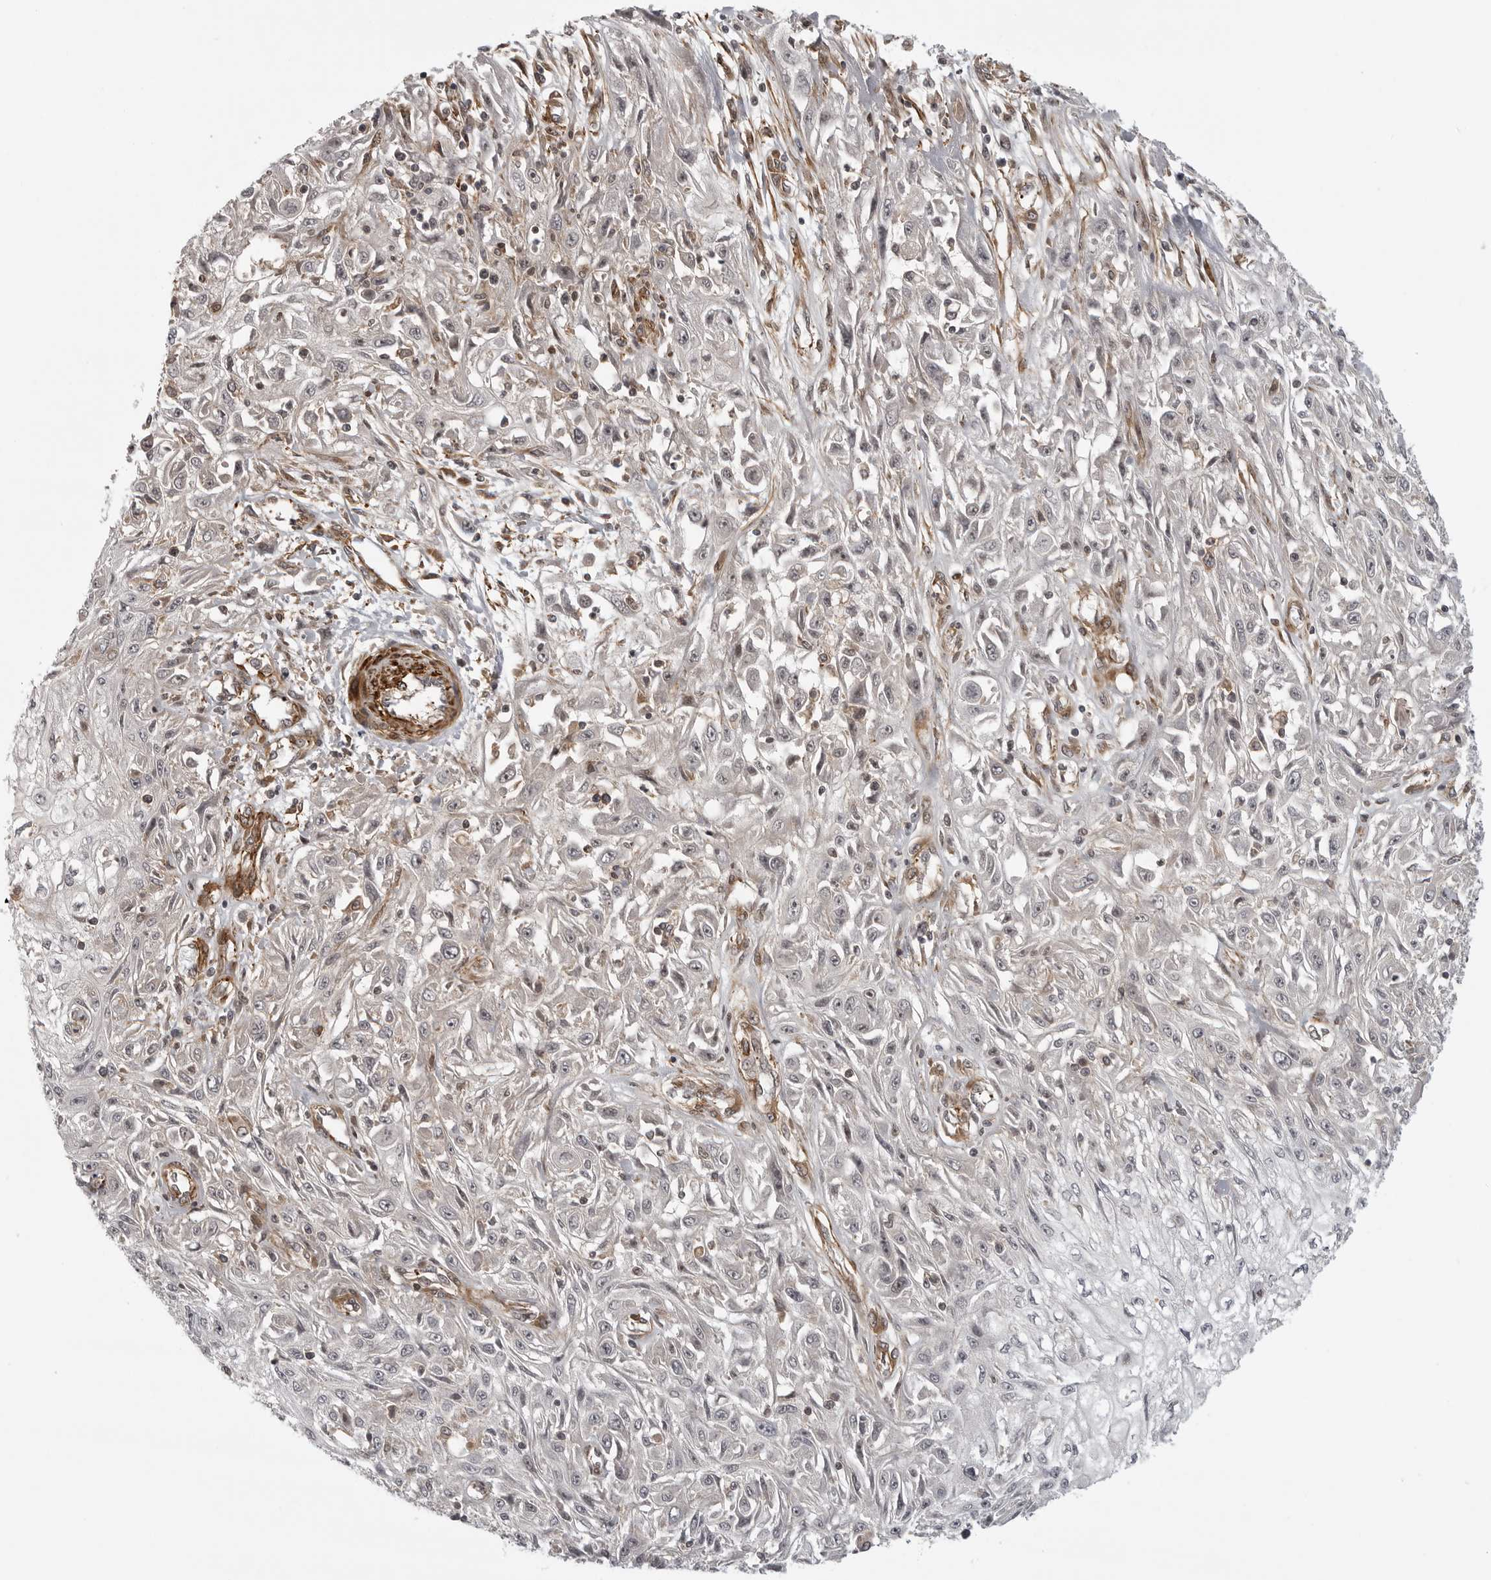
{"staining": {"intensity": "negative", "quantity": "none", "location": "none"}, "tissue": "skin cancer", "cell_type": "Tumor cells", "image_type": "cancer", "snomed": [{"axis": "morphology", "description": "Squamous cell carcinoma, NOS"}, {"axis": "morphology", "description": "Squamous cell carcinoma, metastatic, NOS"}, {"axis": "topography", "description": "Skin"}, {"axis": "topography", "description": "Lymph node"}], "caption": "High power microscopy micrograph of an immunohistochemistry (IHC) photomicrograph of skin cancer, revealing no significant expression in tumor cells.", "gene": "TUT4", "patient": {"sex": "male", "age": 75}}